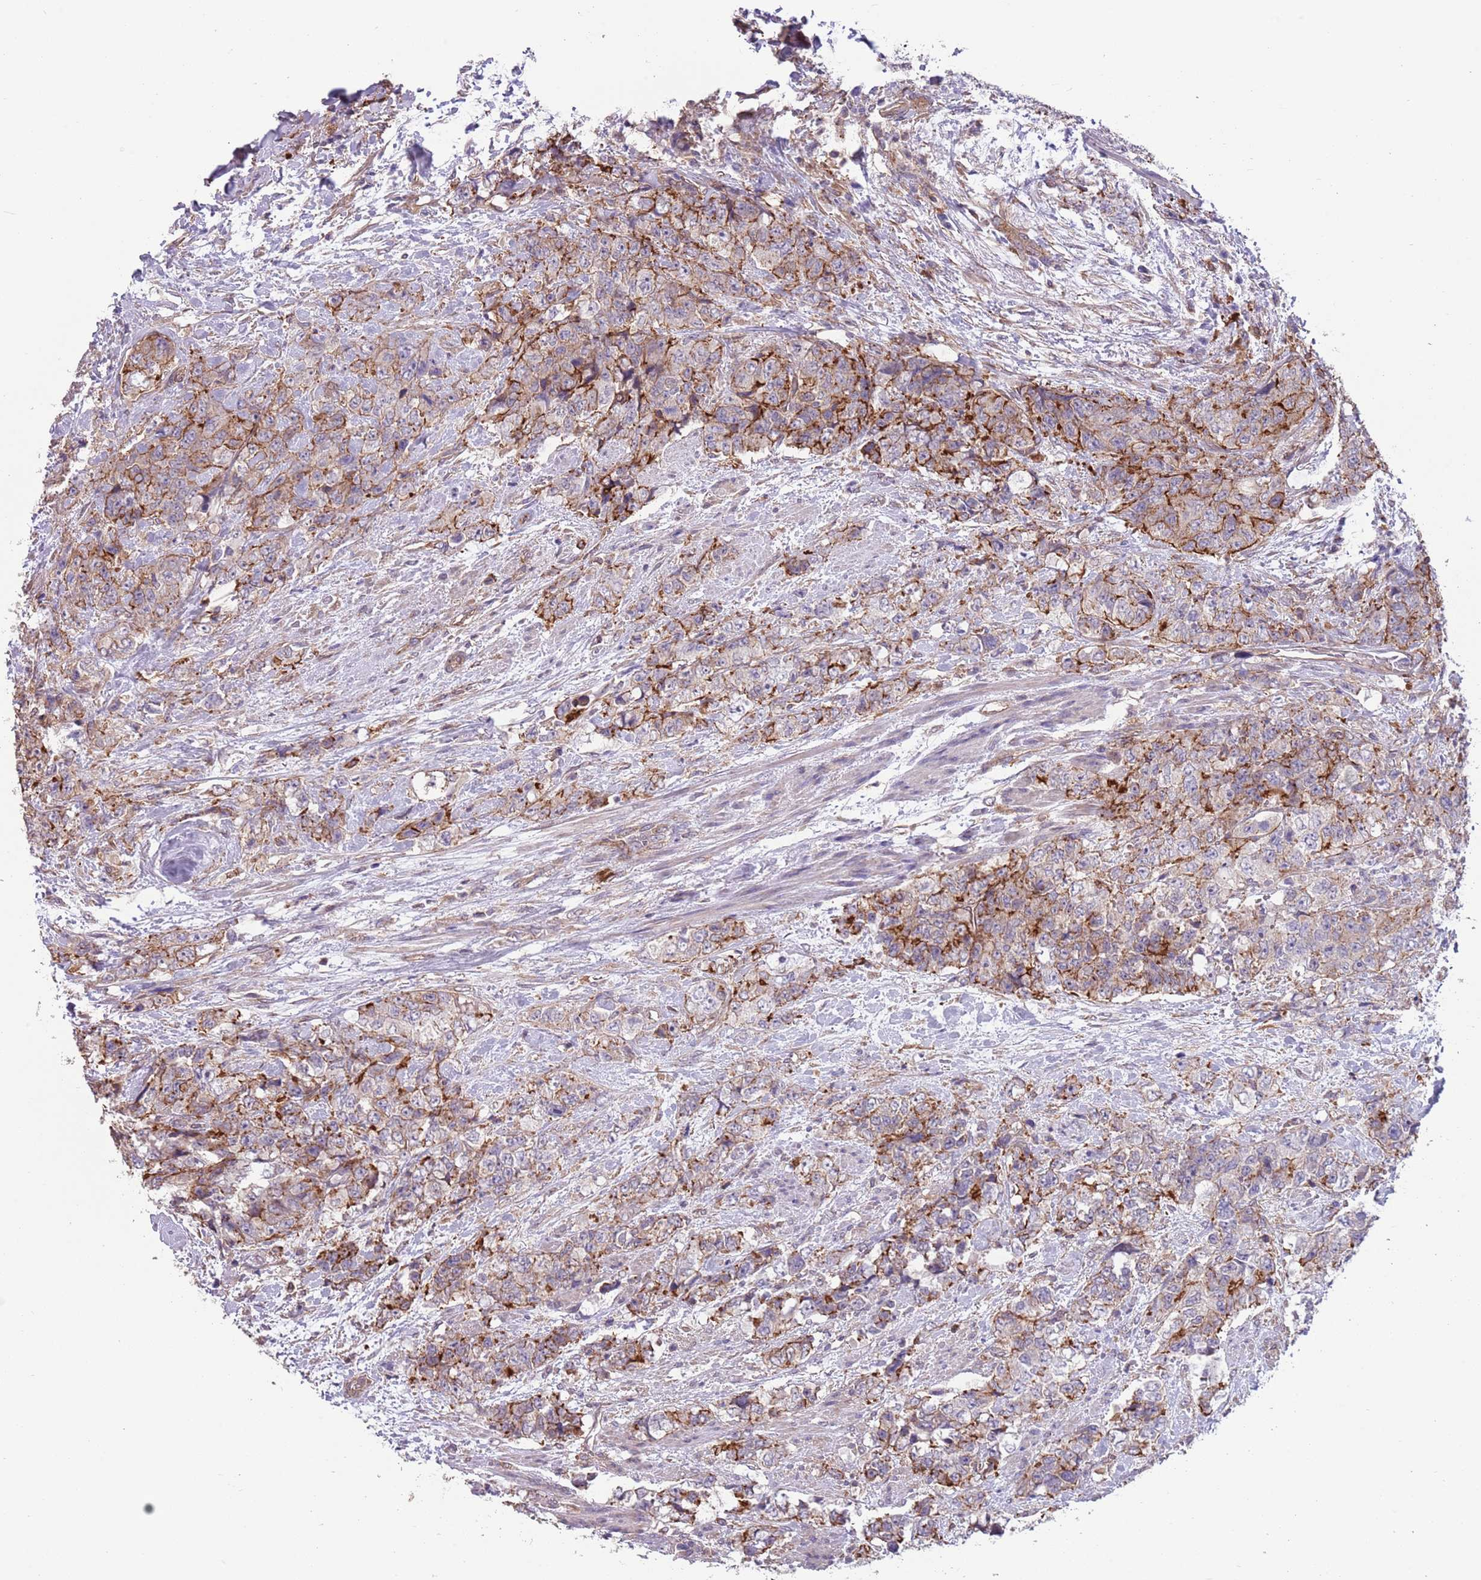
{"staining": {"intensity": "strong", "quantity": "<25%", "location": "cytoplasmic/membranous"}, "tissue": "urothelial cancer", "cell_type": "Tumor cells", "image_type": "cancer", "snomed": [{"axis": "morphology", "description": "Urothelial carcinoma, High grade"}, {"axis": "topography", "description": "Urinary bladder"}], "caption": "A histopathology image of urothelial cancer stained for a protein exhibits strong cytoplasmic/membranous brown staining in tumor cells.", "gene": "CREBZF", "patient": {"sex": "female", "age": 78}}